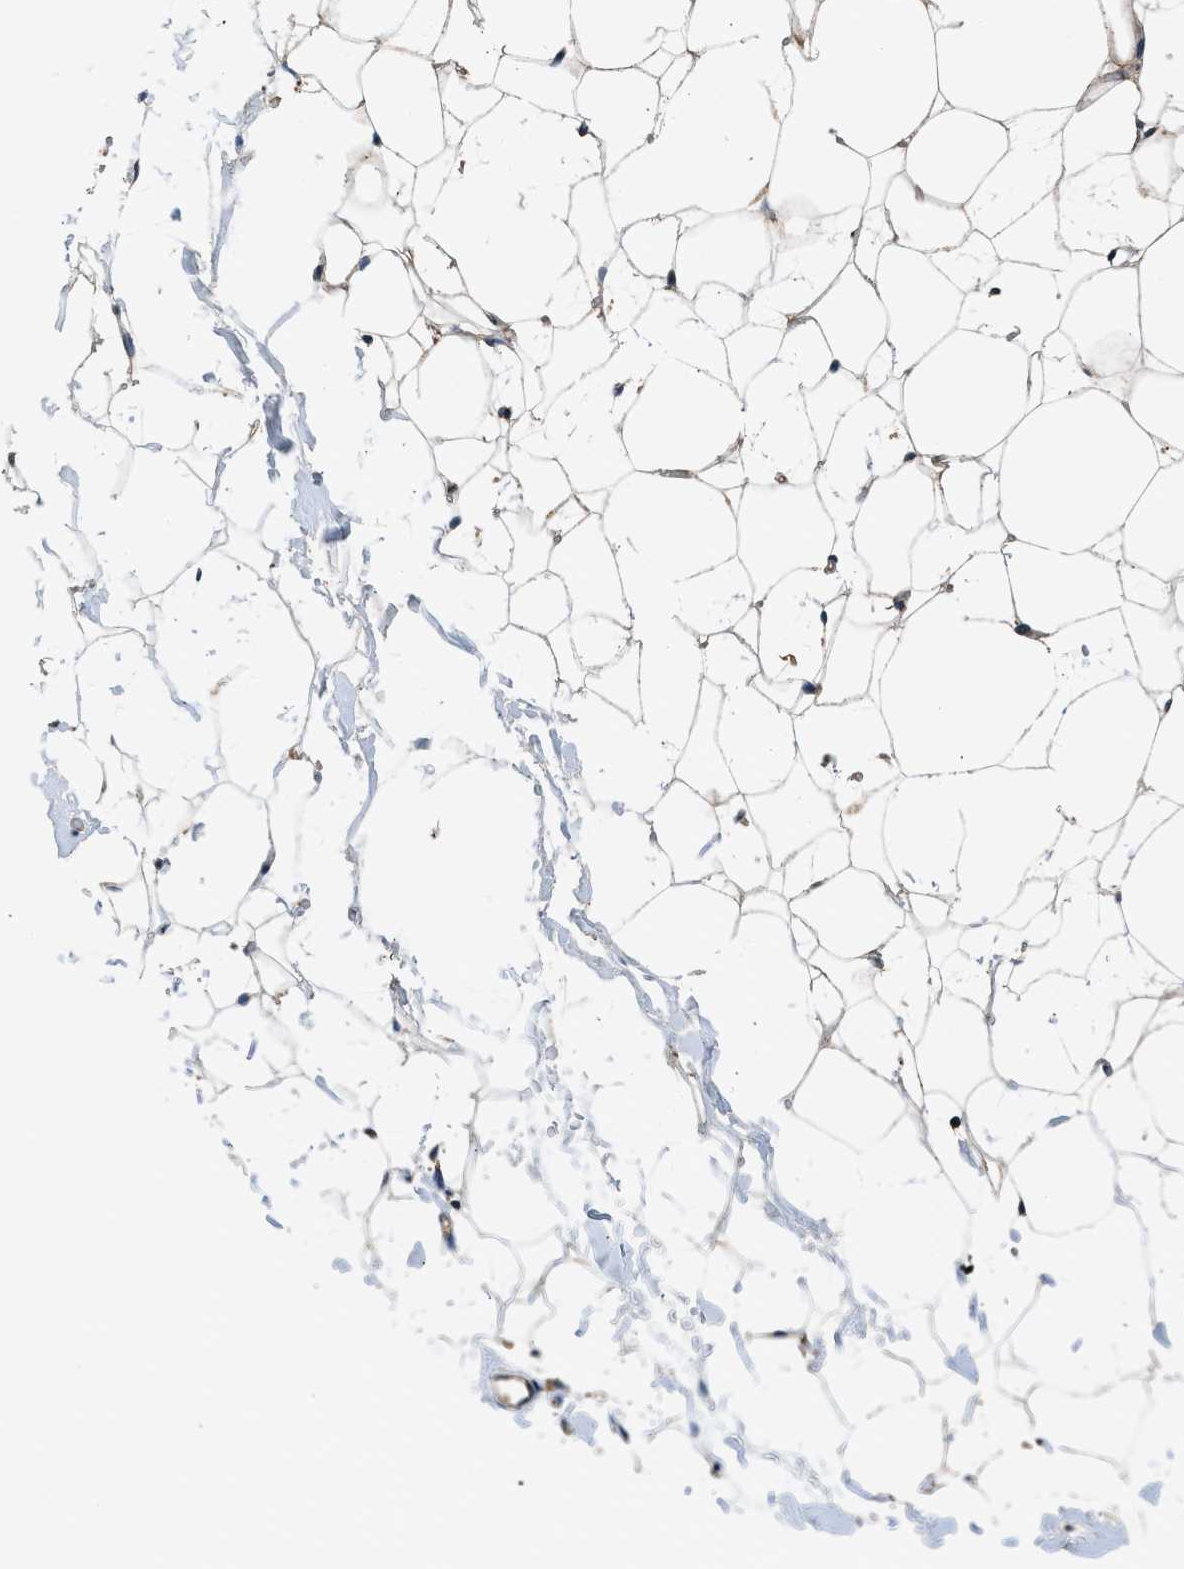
{"staining": {"intensity": "weak", "quantity": "25%-75%", "location": "nuclear"}, "tissue": "adipose tissue", "cell_type": "Adipocytes", "image_type": "normal", "snomed": [{"axis": "morphology", "description": "Normal tissue, NOS"}, {"axis": "topography", "description": "Breast"}, {"axis": "topography", "description": "Soft tissue"}], "caption": "IHC histopathology image of normal adipose tissue: adipose tissue stained using immunohistochemistry (IHC) shows low levels of weak protein expression localized specifically in the nuclear of adipocytes, appearing as a nuclear brown color.", "gene": "SLC15A4", "patient": {"sex": "female", "age": 75}}